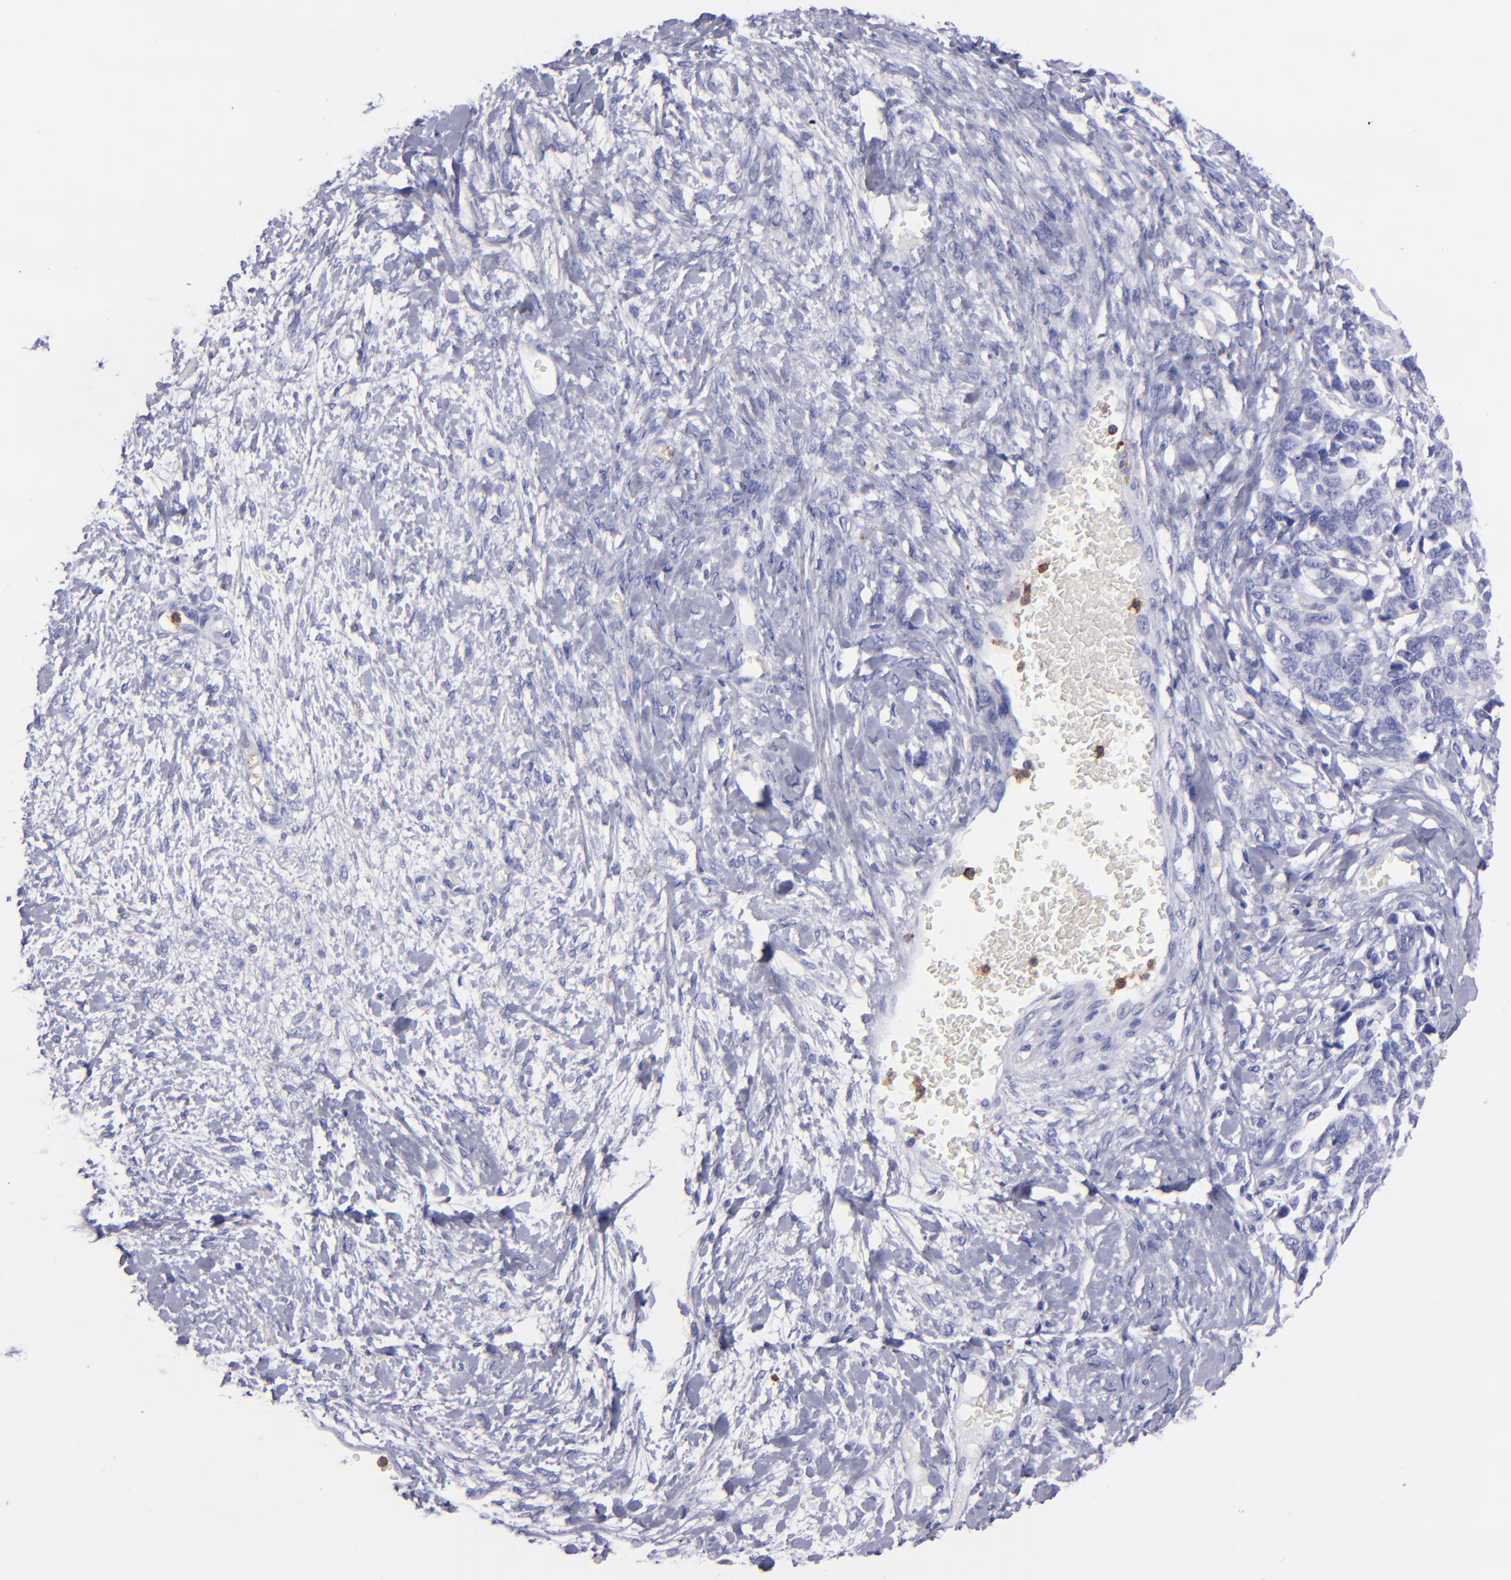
{"staining": {"intensity": "negative", "quantity": "none", "location": "none"}, "tissue": "ovarian cancer", "cell_type": "Tumor cells", "image_type": "cancer", "snomed": [{"axis": "morphology", "description": "Cystadenocarcinoma, serous, NOS"}, {"axis": "topography", "description": "Ovary"}], "caption": "This is a micrograph of IHC staining of ovarian cancer, which shows no expression in tumor cells.", "gene": "CR1", "patient": {"sex": "female", "age": 69}}